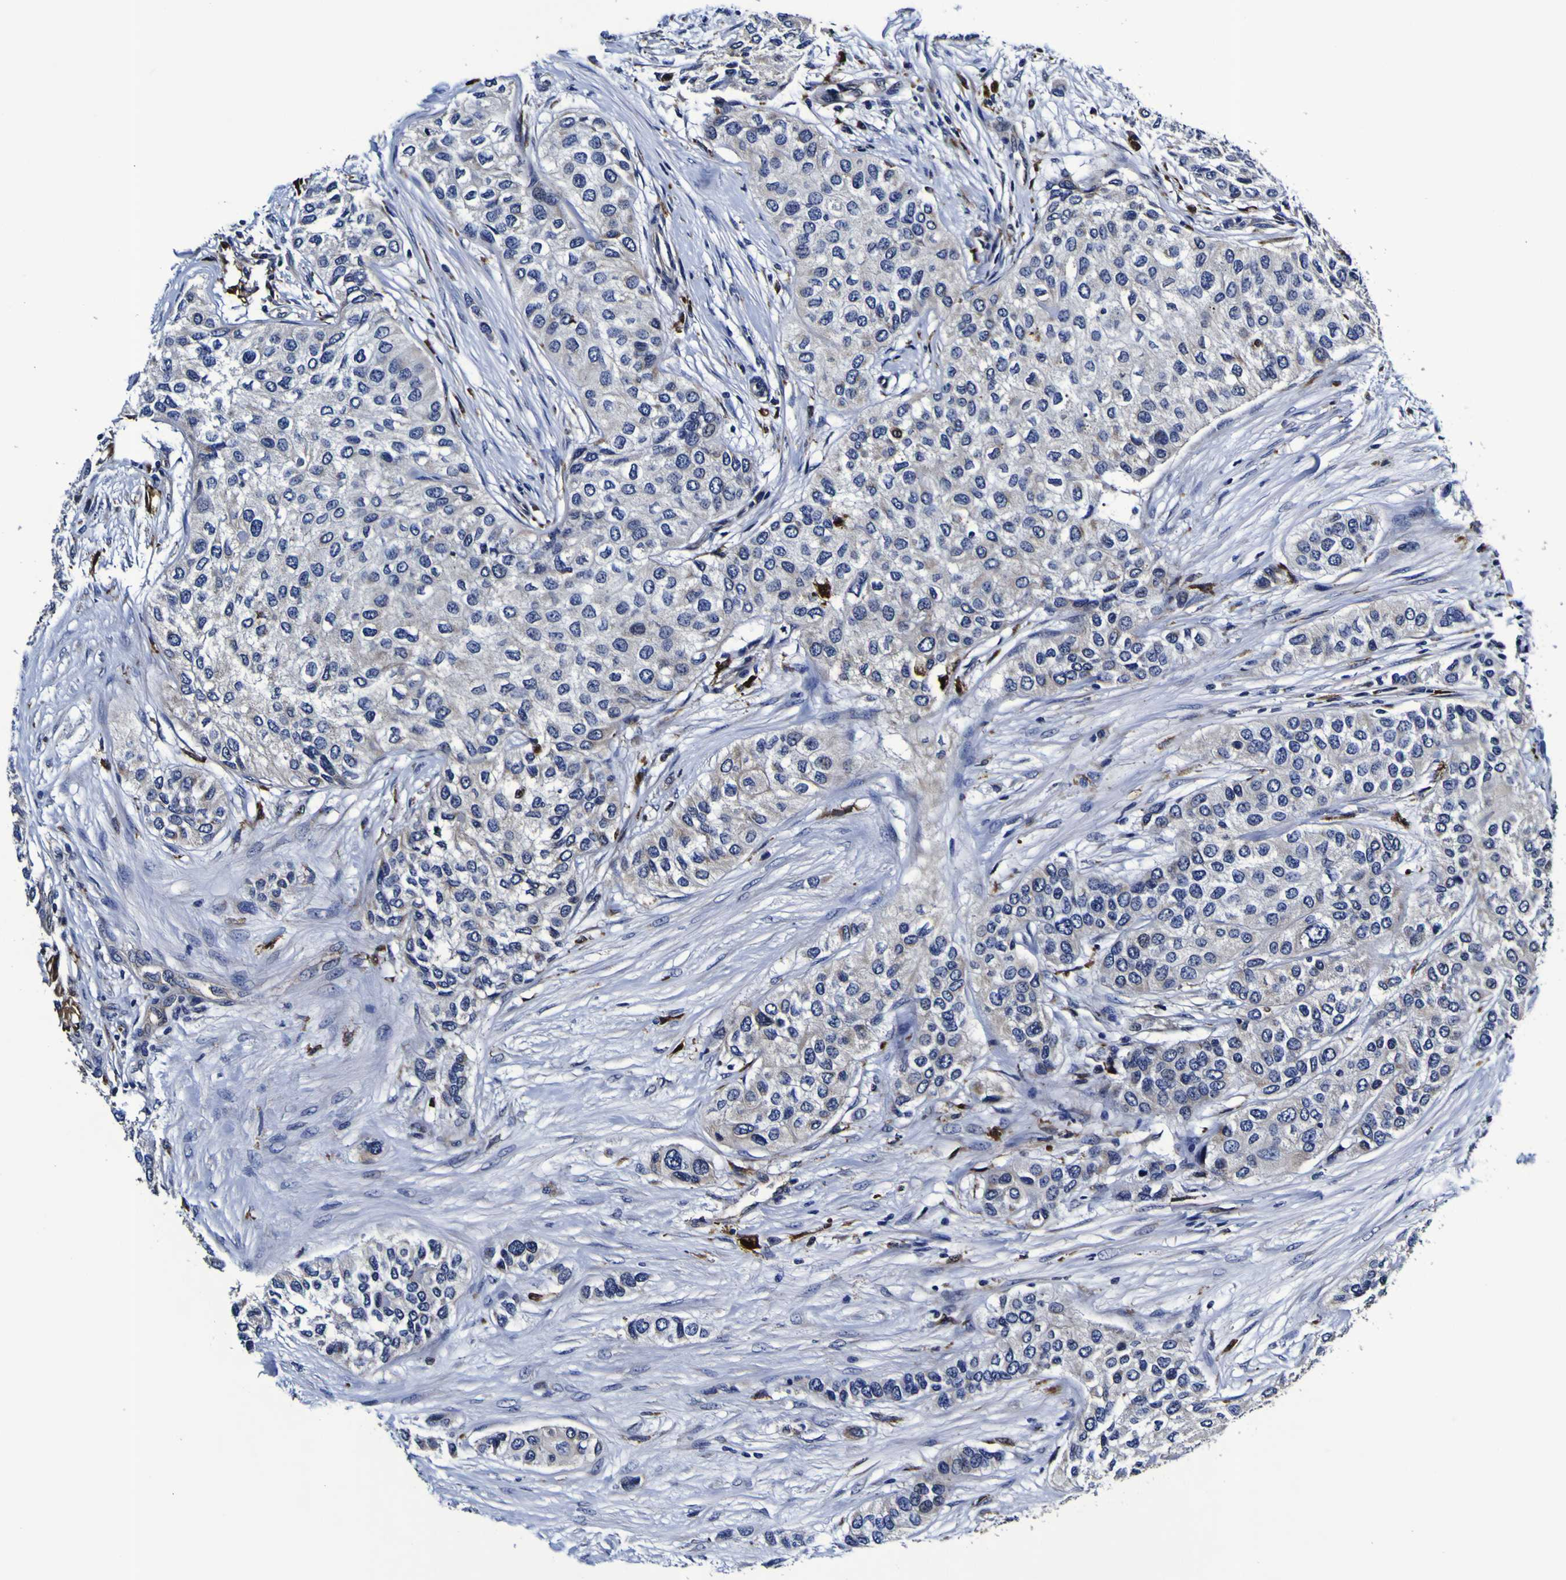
{"staining": {"intensity": "weak", "quantity": "<25%", "location": "cytoplasmic/membranous"}, "tissue": "urothelial cancer", "cell_type": "Tumor cells", "image_type": "cancer", "snomed": [{"axis": "morphology", "description": "Urothelial carcinoma, High grade"}, {"axis": "topography", "description": "Urinary bladder"}], "caption": "High-grade urothelial carcinoma was stained to show a protein in brown. There is no significant staining in tumor cells. Brightfield microscopy of immunohistochemistry stained with DAB (brown) and hematoxylin (blue), captured at high magnification.", "gene": "GPX1", "patient": {"sex": "female", "age": 56}}